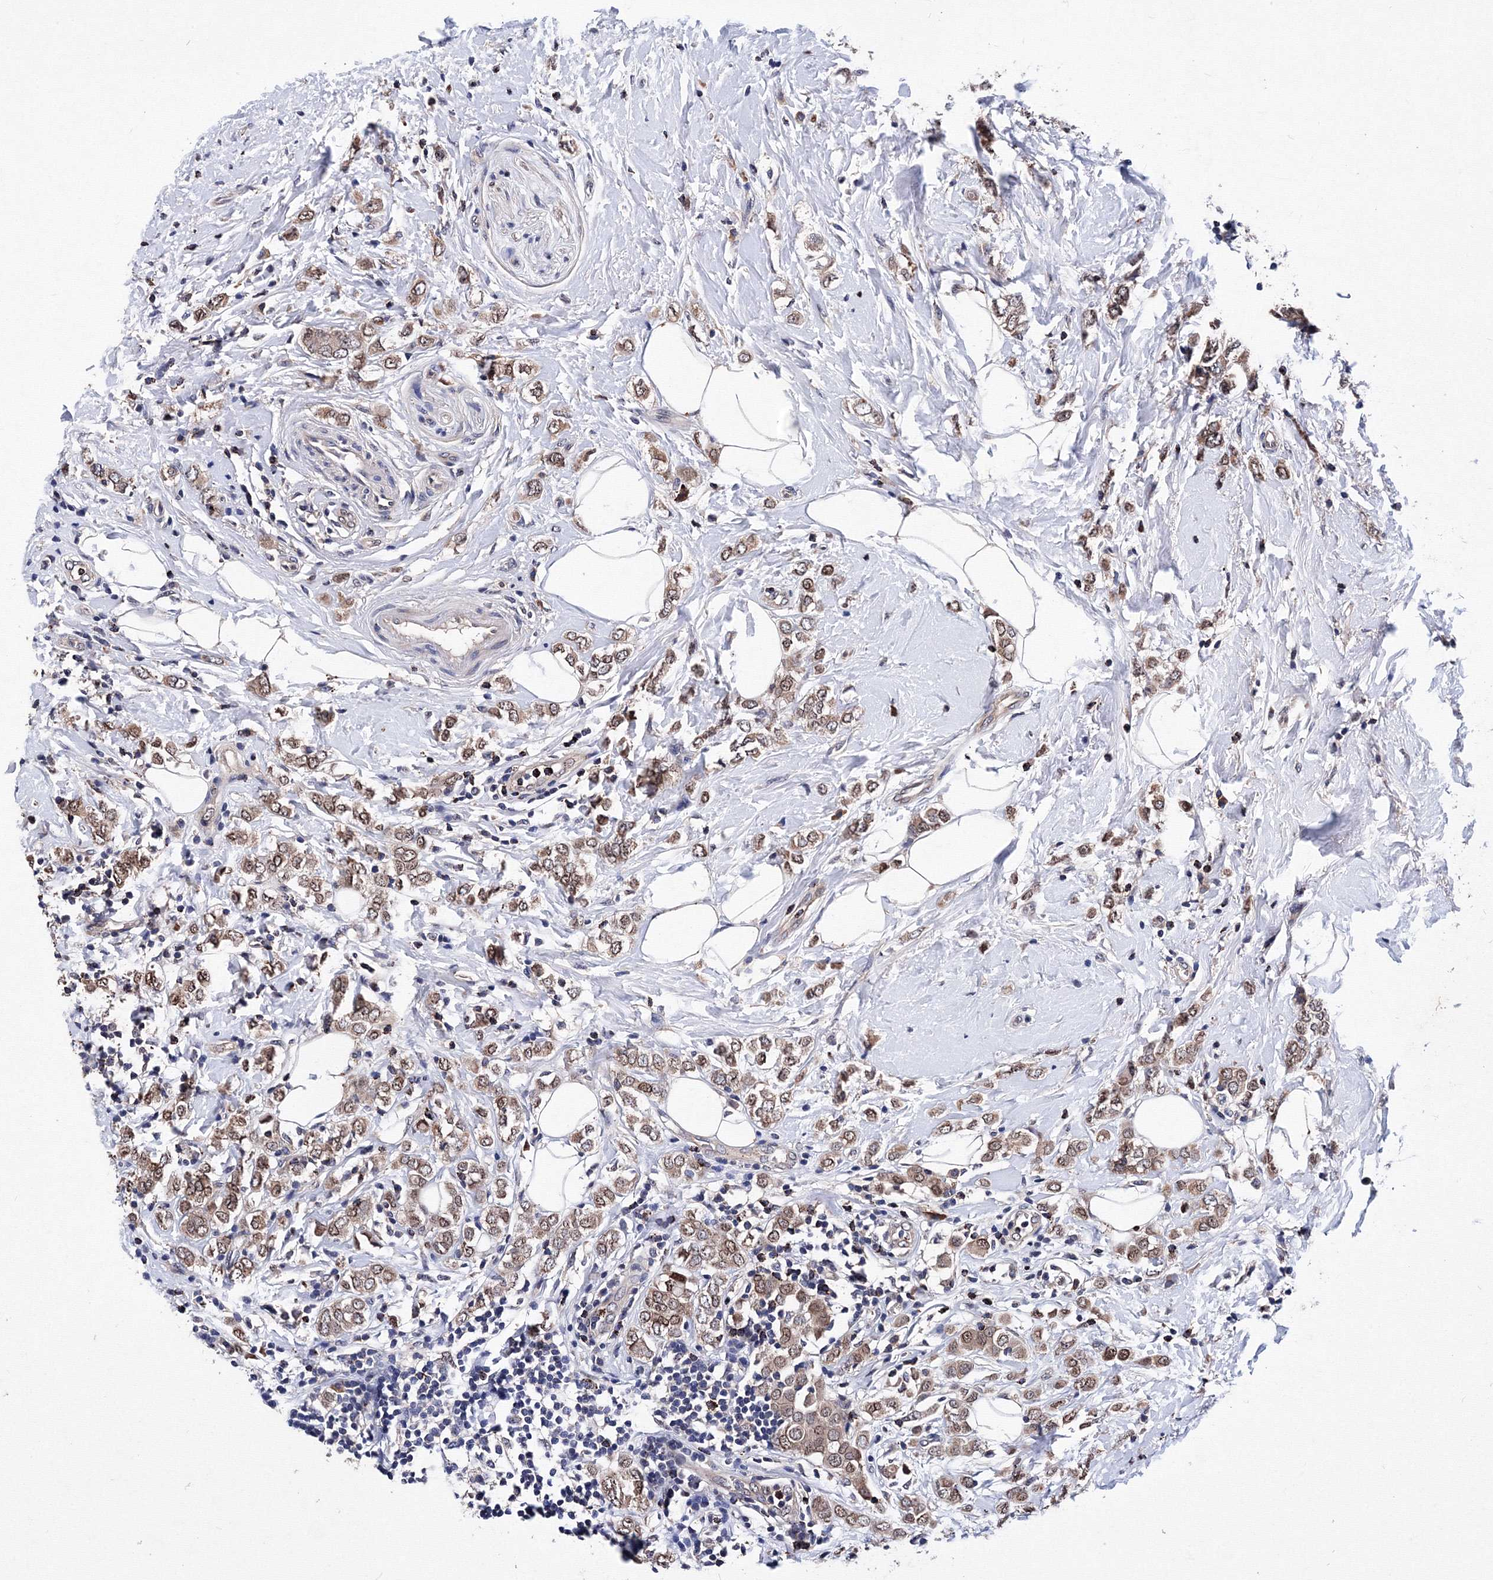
{"staining": {"intensity": "weak", "quantity": ">75%", "location": "cytoplasmic/membranous"}, "tissue": "breast cancer", "cell_type": "Tumor cells", "image_type": "cancer", "snomed": [{"axis": "morphology", "description": "Lobular carcinoma"}, {"axis": "topography", "description": "Breast"}], "caption": "Breast lobular carcinoma stained with immunohistochemistry (IHC) reveals weak cytoplasmic/membranous positivity in about >75% of tumor cells. Immunohistochemistry (ihc) stains the protein in brown and the nuclei are stained blue.", "gene": "PHYKPL", "patient": {"sex": "female", "age": 47}}